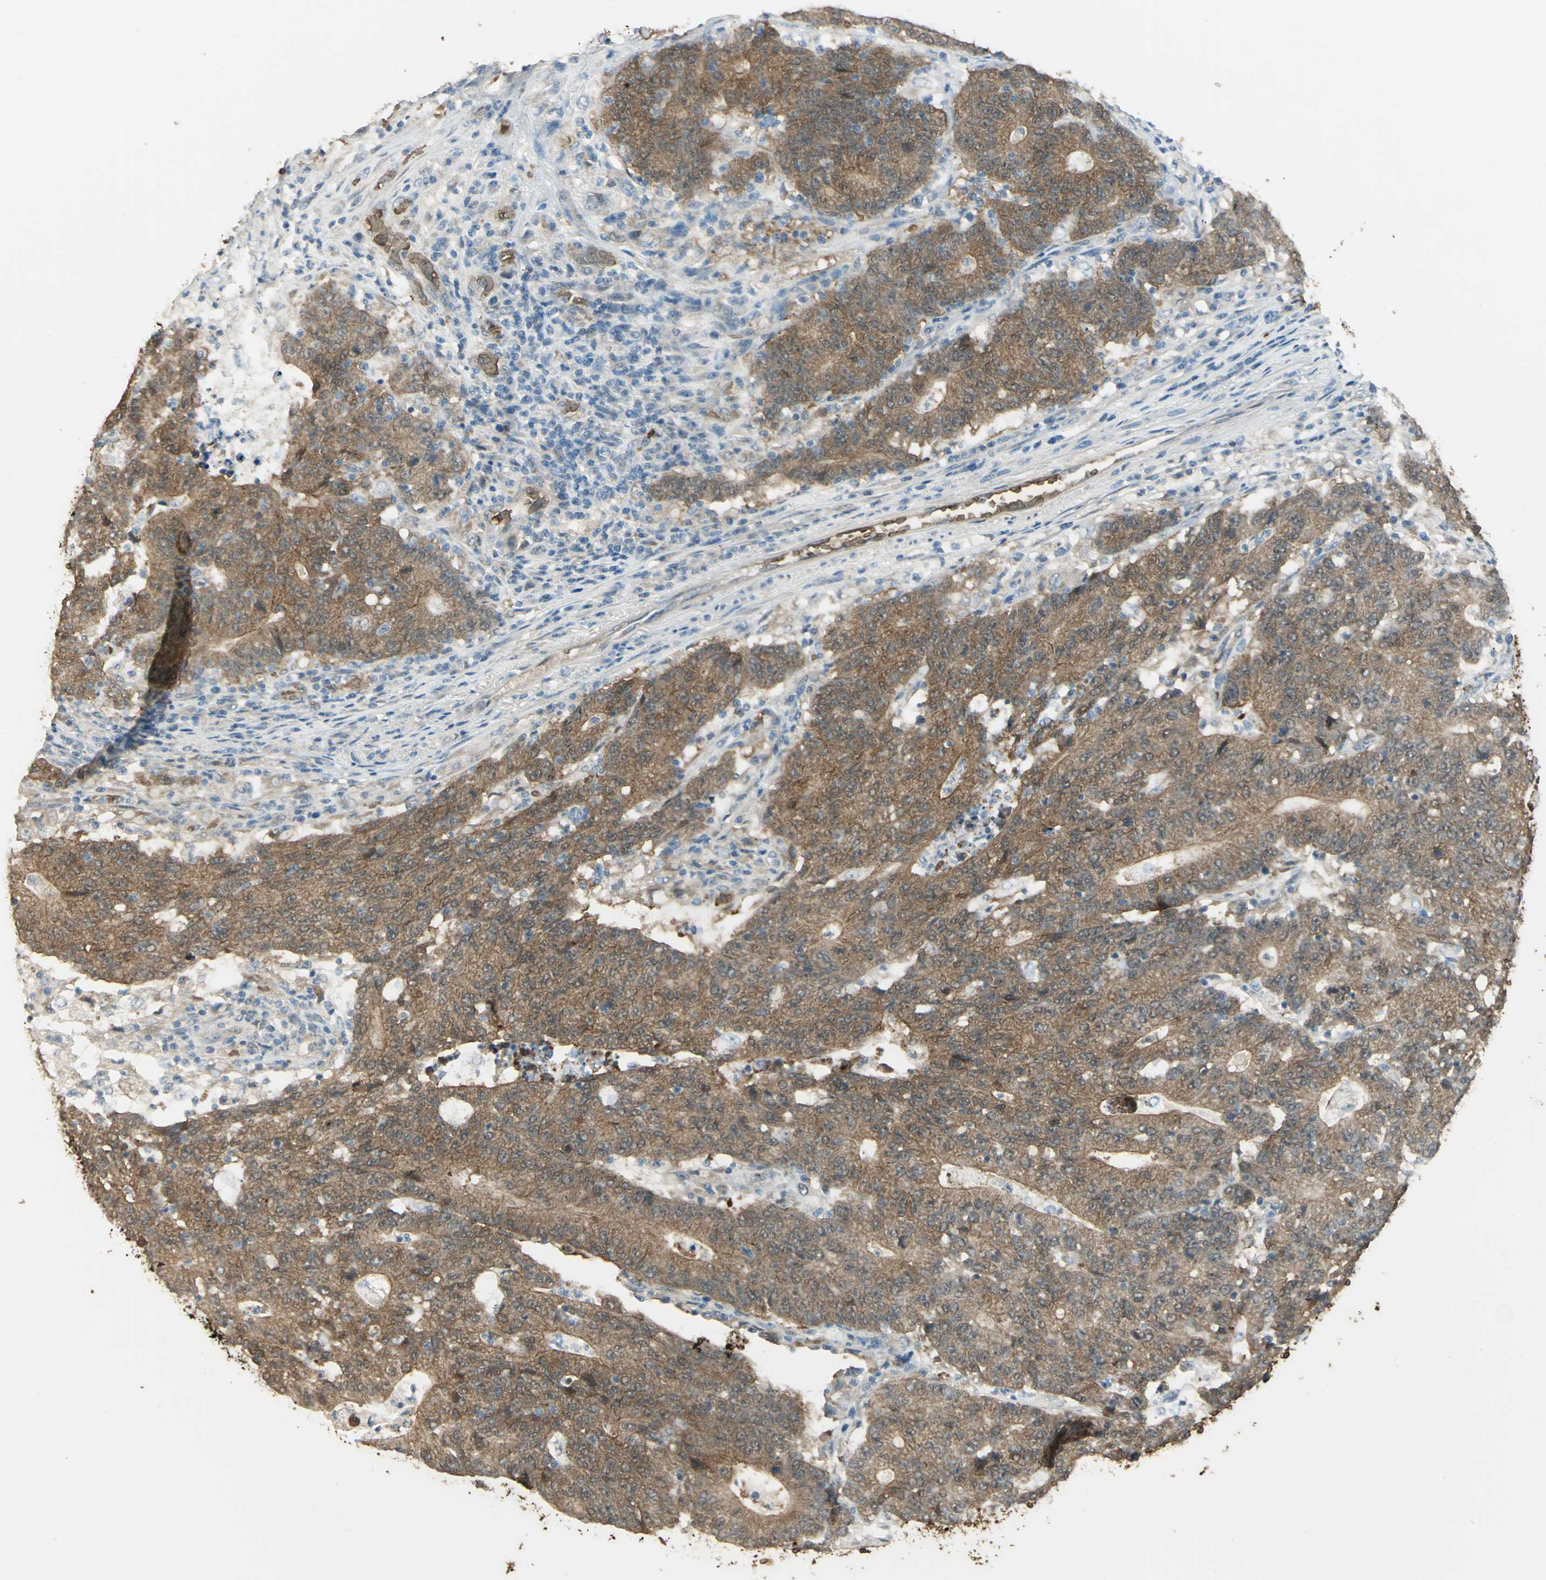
{"staining": {"intensity": "moderate", "quantity": ">75%", "location": "cytoplasmic/membranous,nuclear"}, "tissue": "colorectal cancer", "cell_type": "Tumor cells", "image_type": "cancer", "snomed": [{"axis": "morphology", "description": "Normal tissue, NOS"}, {"axis": "morphology", "description": "Adenocarcinoma, NOS"}, {"axis": "topography", "description": "Colon"}], "caption": "A brown stain labels moderate cytoplasmic/membranous and nuclear positivity of a protein in colorectal cancer (adenocarcinoma) tumor cells. (Stains: DAB (3,3'-diaminobenzidine) in brown, nuclei in blue, Microscopy: brightfield microscopy at high magnification).", "gene": "DDAH1", "patient": {"sex": "female", "age": 75}}